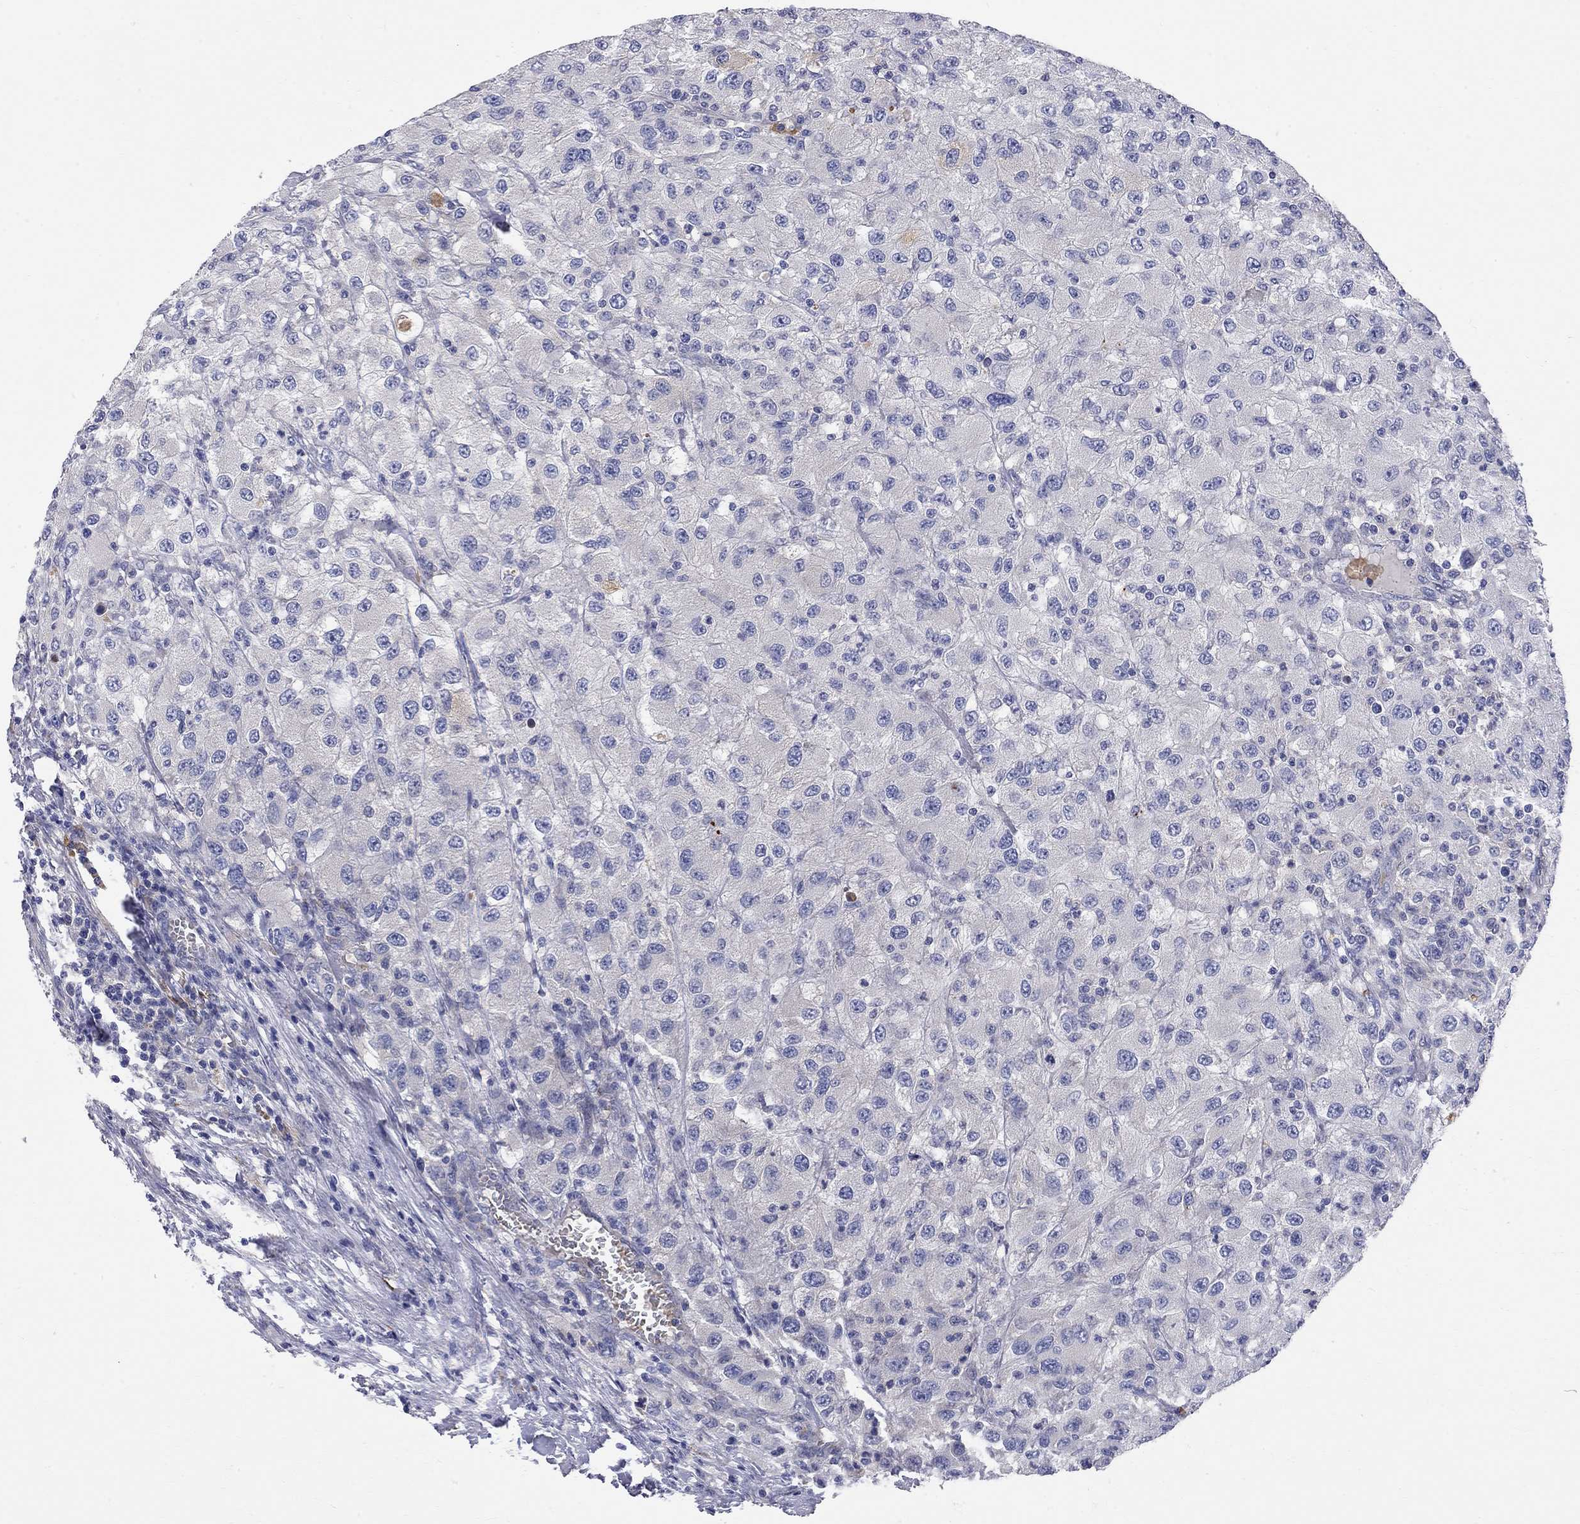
{"staining": {"intensity": "negative", "quantity": "none", "location": "none"}, "tissue": "renal cancer", "cell_type": "Tumor cells", "image_type": "cancer", "snomed": [{"axis": "morphology", "description": "Adenocarcinoma, NOS"}, {"axis": "topography", "description": "Kidney"}], "caption": "This is an immunohistochemistry micrograph of human renal adenocarcinoma. There is no expression in tumor cells.", "gene": "CASTOR1", "patient": {"sex": "female", "age": 67}}